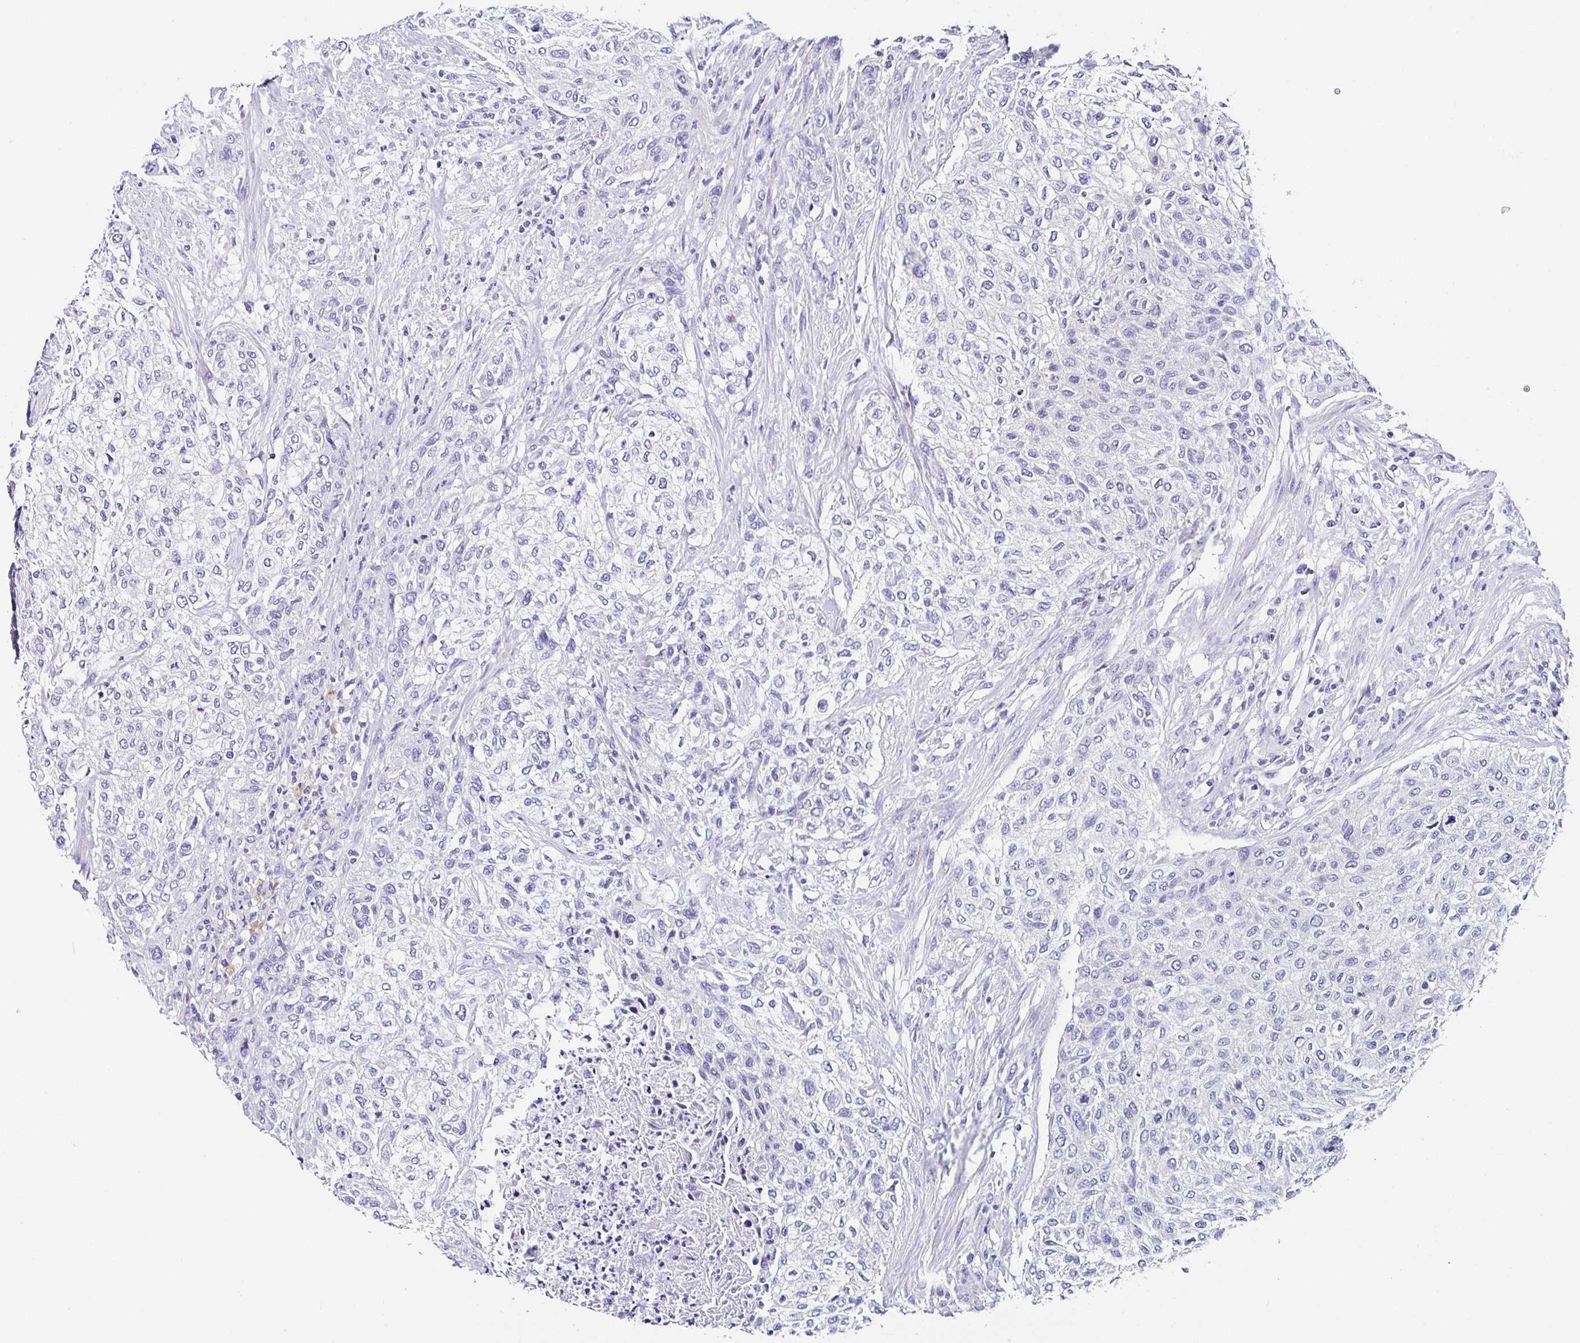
{"staining": {"intensity": "negative", "quantity": "none", "location": "none"}, "tissue": "urothelial cancer", "cell_type": "Tumor cells", "image_type": "cancer", "snomed": [{"axis": "morphology", "description": "Normal tissue, NOS"}, {"axis": "morphology", "description": "Urothelial carcinoma, NOS"}, {"axis": "topography", "description": "Urinary bladder"}, {"axis": "topography", "description": "Peripheral nerve tissue"}], "caption": "This is an IHC micrograph of transitional cell carcinoma. There is no positivity in tumor cells.", "gene": "TMPRSS11E", "patient": {"sex": "male", "age": 35}}